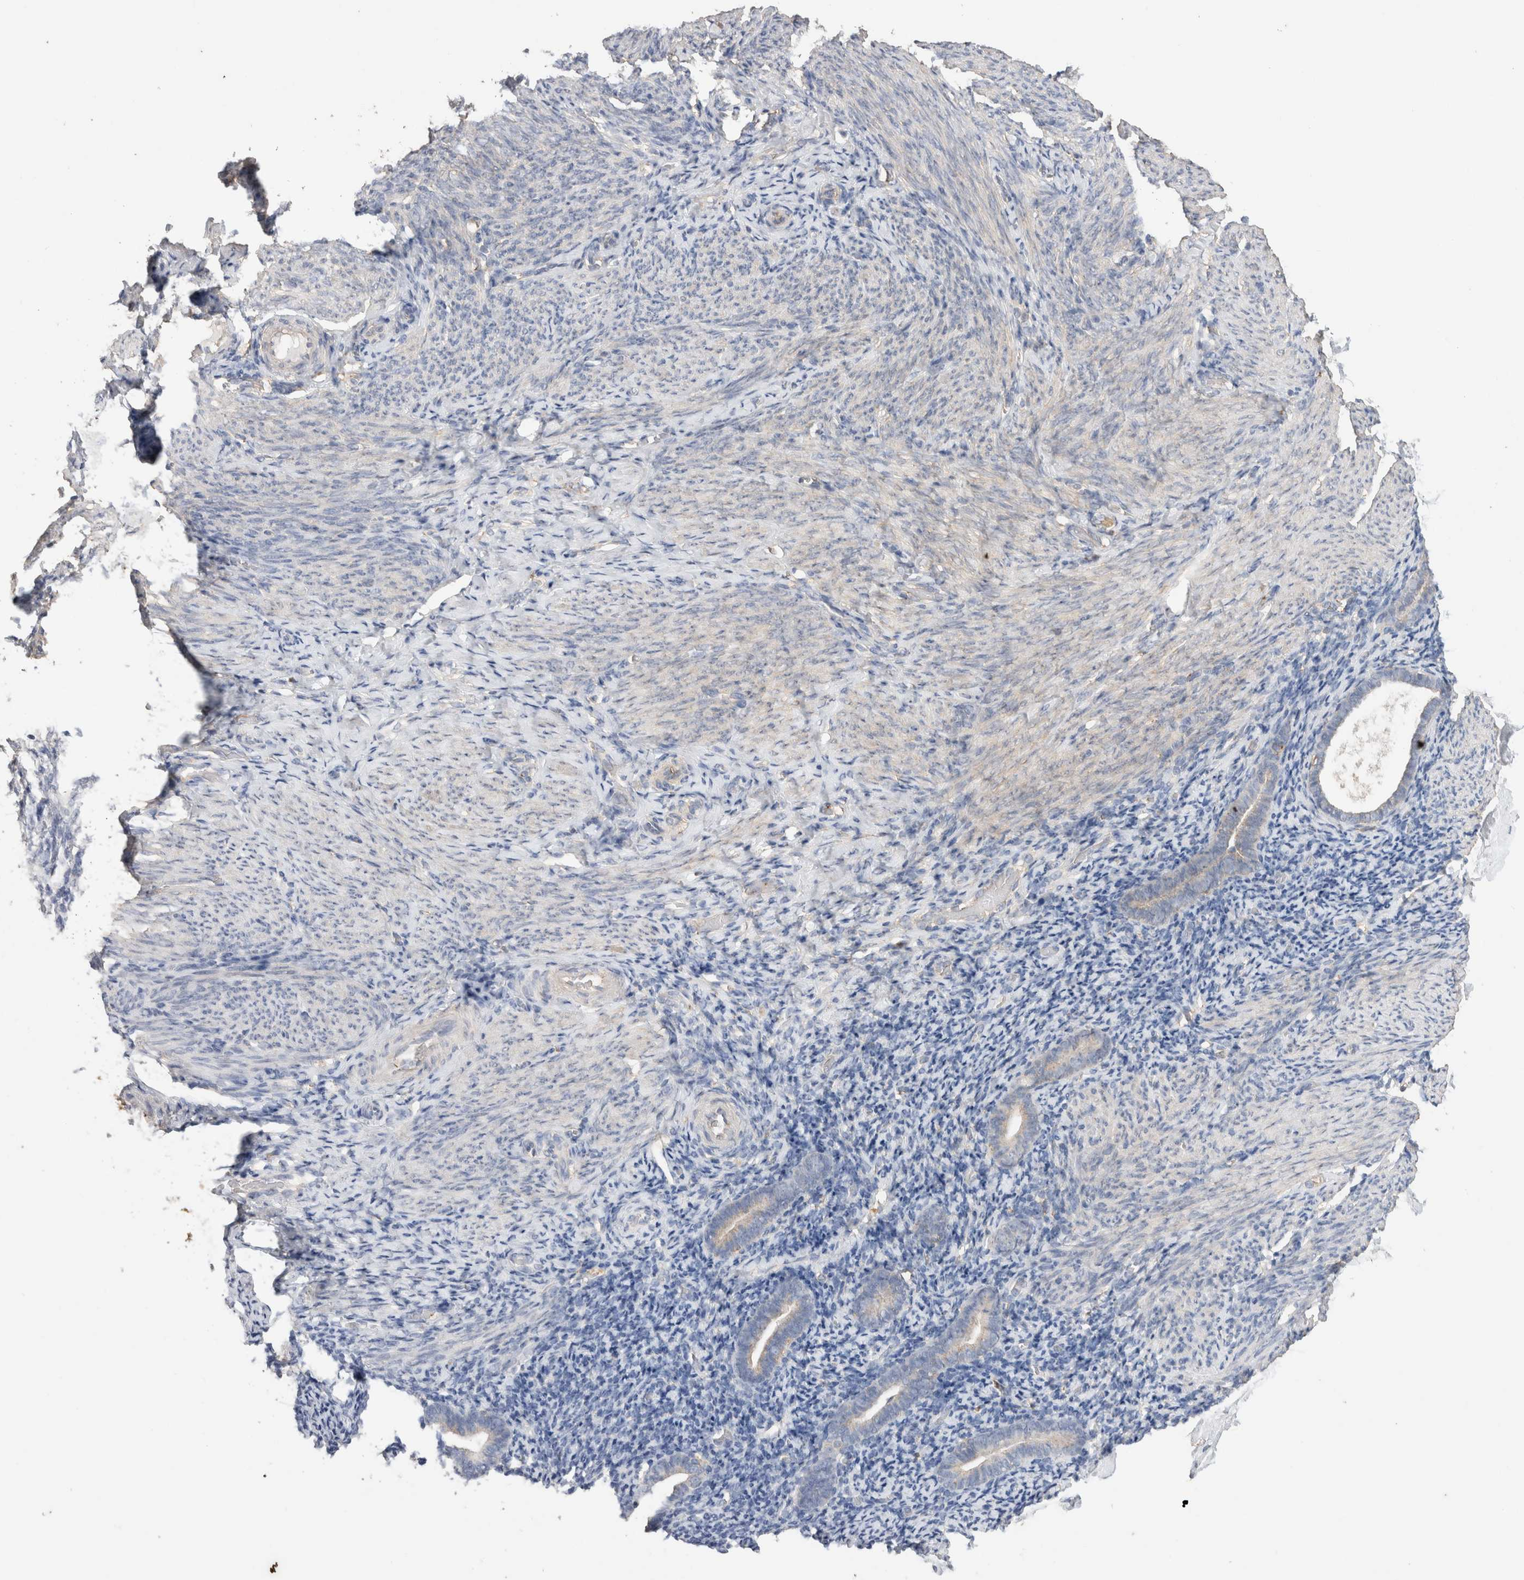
{"staining": {"intensity": "negative", "quantity": "none", "location": "none"}, "tissue": "endometrium", "cell_type": "Cells in endometrial stroma", "image_type": "normal", "snomed": [{"axis": "morphology", "description": "Normal tissue, NOS"}, {"axis": "topography", "description": "Endometrium"}], "caption": "Immunohistochemical staining of normal human endometrium displays no significant staining in cells in endometrial stroma.", "gene": "SNX31", "patient": {"sex": "female", "age": 51}}